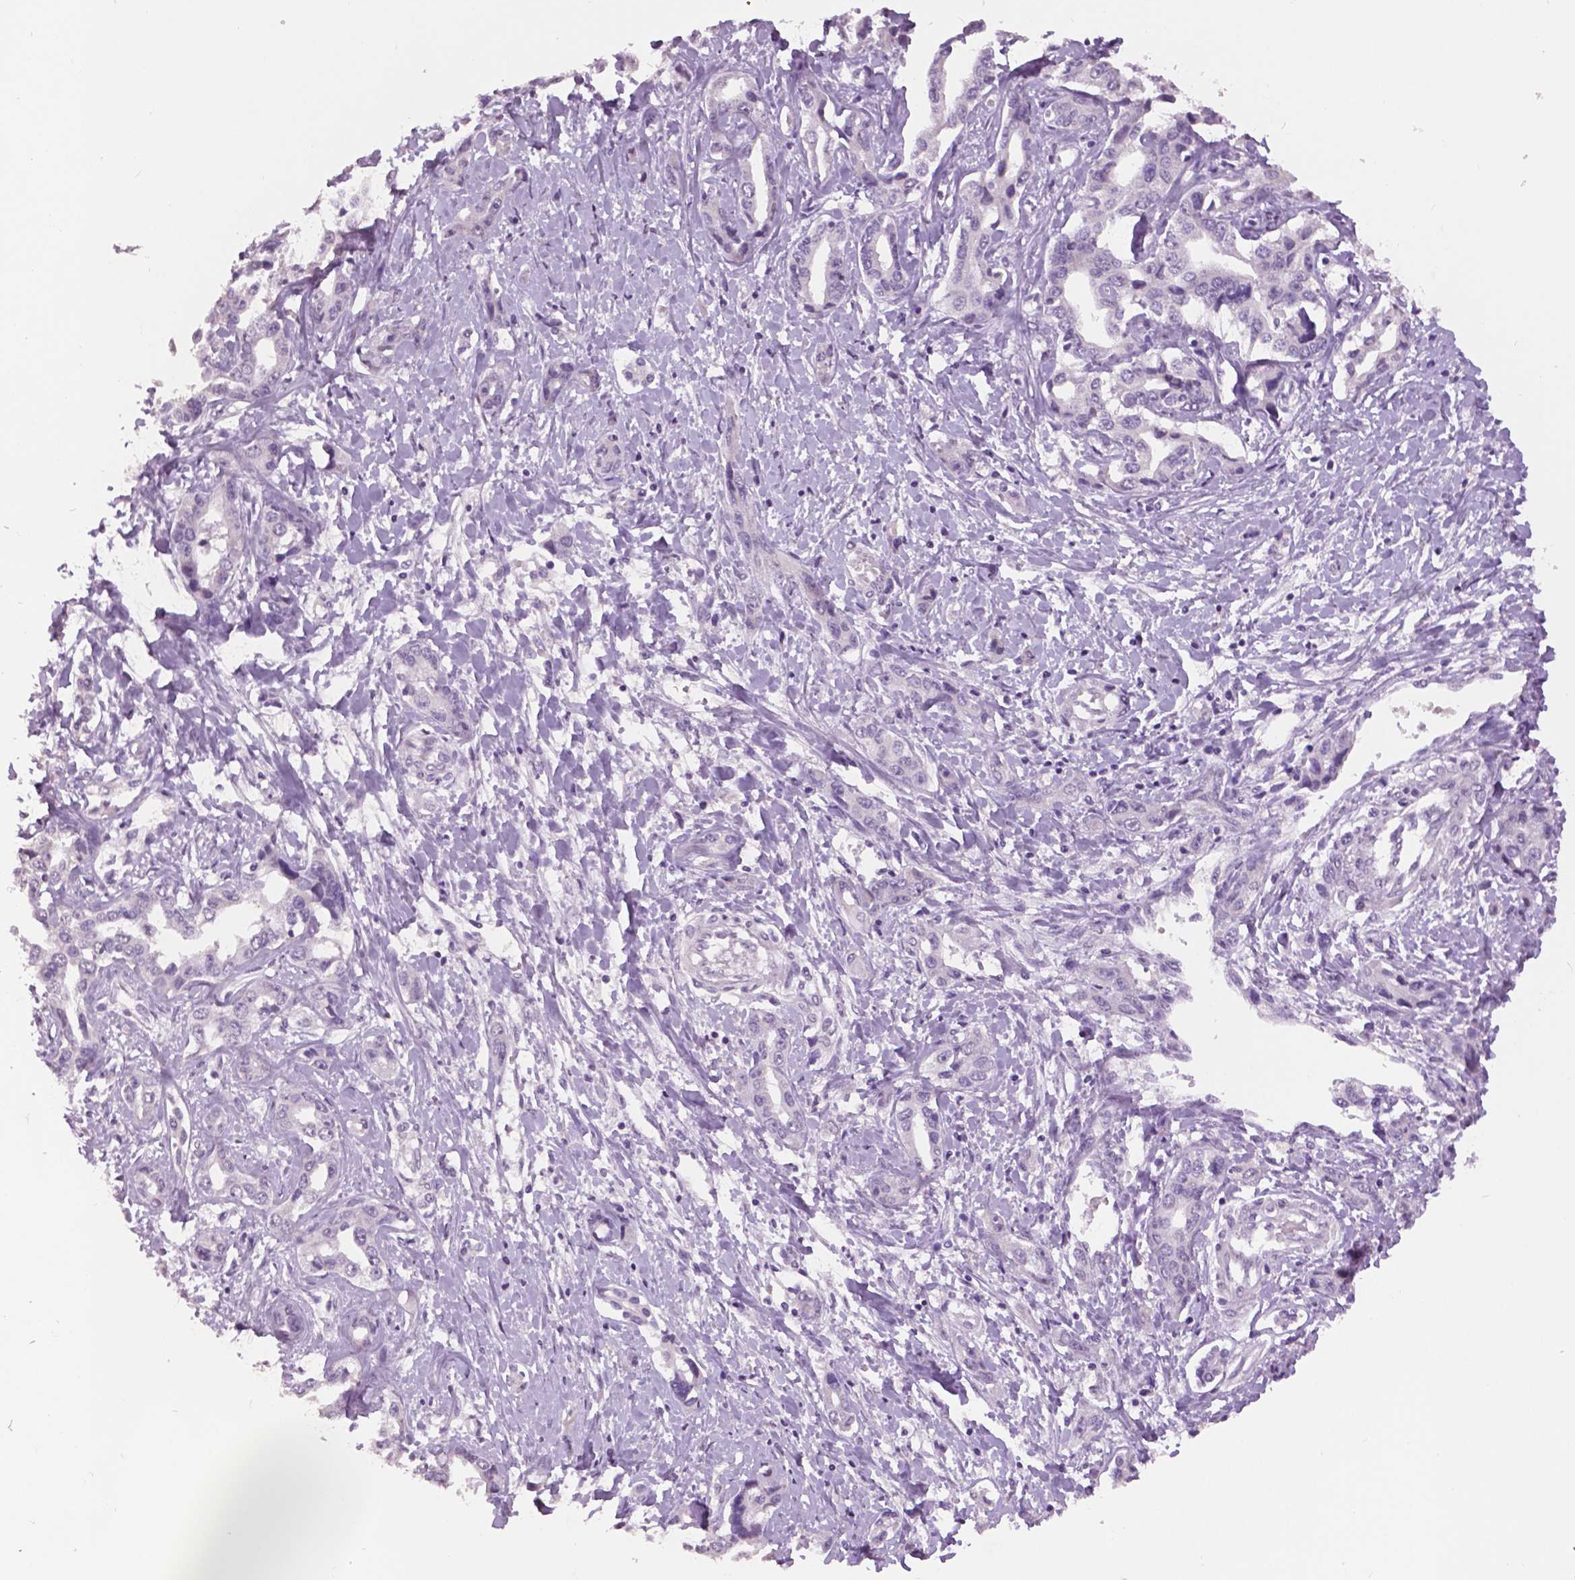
{"staining": {"intensity": "negative", "quantity": "none", "location": "none"}, "tissue": "liver cancer", "cell_type": "Tumor cells", "image_type": "cancer", "snomed": [{"axis": "morphology", "description": "Cholangiocarcinoma"}, {"axis": "topography", "description": "Liver"}], "caption": "Immunohistochemistry image of human liver cholangiocarcinoma stained for a protein (brown), which exhibits no staining in tumor cells. (DAB immunohistochemistry with hematoxylin counter stain).", "gene": "GRIN2A", "patient": {"sex": "male", "age": 59}}